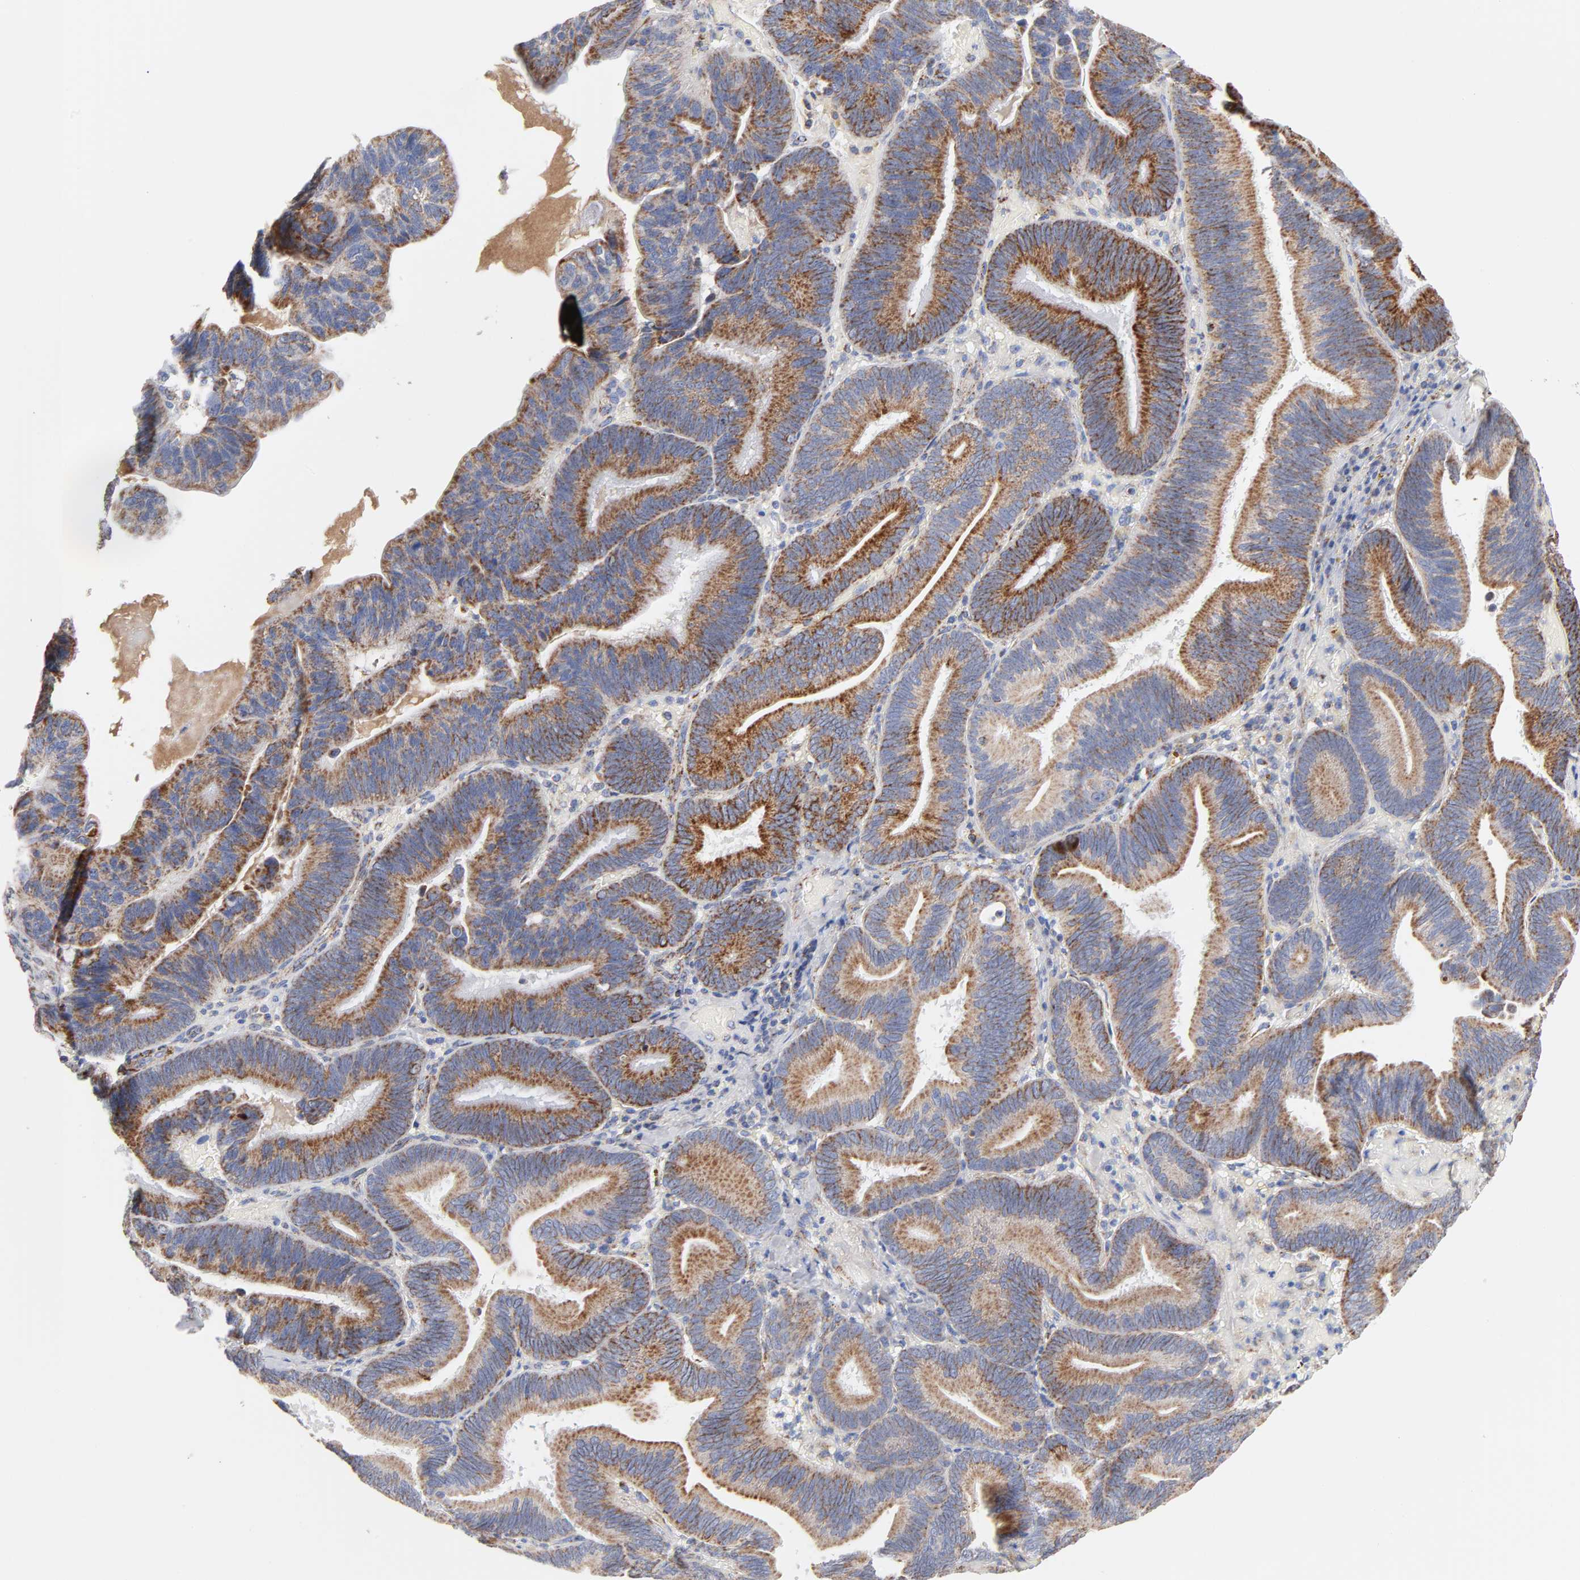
{"staining": {"intensity": "moderate", "quantity": ">75%", "location": "cytoplasmic/membranous"}, "tissue": "pancreatic cancer", "cell_type": "Tumor cells", "image_type": "cancer", "snomed": [{"axis": "morphology", "description": "Adenocarcinoma, NOS"}, {"axis": "topography", "description": "Pancreas"}], "caption": "Protein expression analysis of human pancreatic adenocarcinoma reveals moderate cytoplasmic/membranous staining in approximately >75% of tumor cells.", "gene": "DIABLO", "patient": {"sex": "male", "age": 82}}